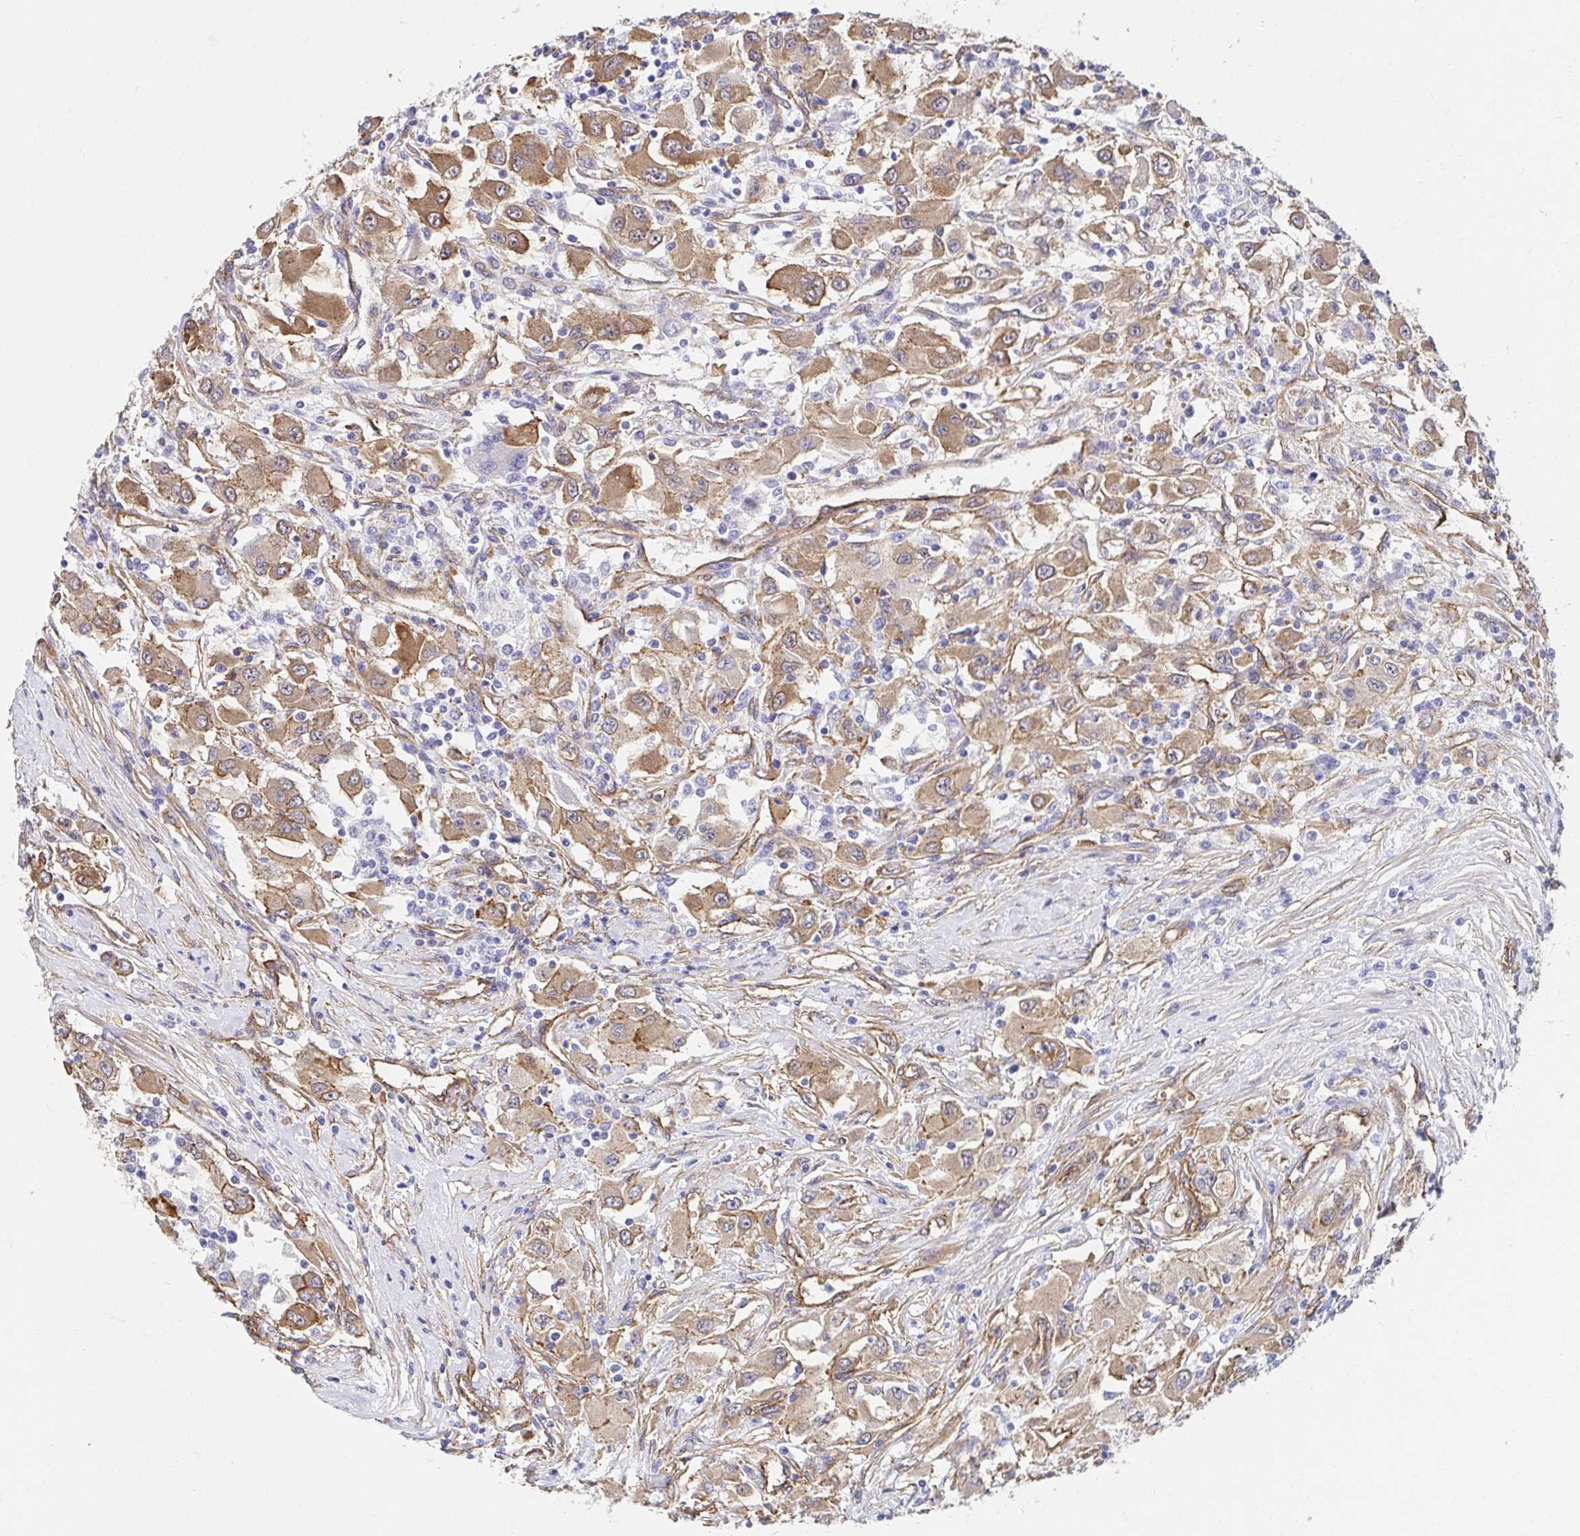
{"staining": {"intensity": "moderate", "quantity": ">75%", "location": "cytoplasmic/membranous"}, "tissue": "renal cancer", "cell_type": "Tumor cells", "image_type": "cancer", "snomed": [{"axis": "morphology", "description": "Adenocarcinoma, NOS"}, {"axis": "topography", "description": "Kidney"}], "caption": "A high-resolution photomicrograph shows immunohistochemistry staining of renal adenocarcinoma, which shows moderate cytoplasmic/membranous expression in approximately >75% of tumor cells.", "gene": "CTTN", "patient": {"sex": "female", "age": 67}}